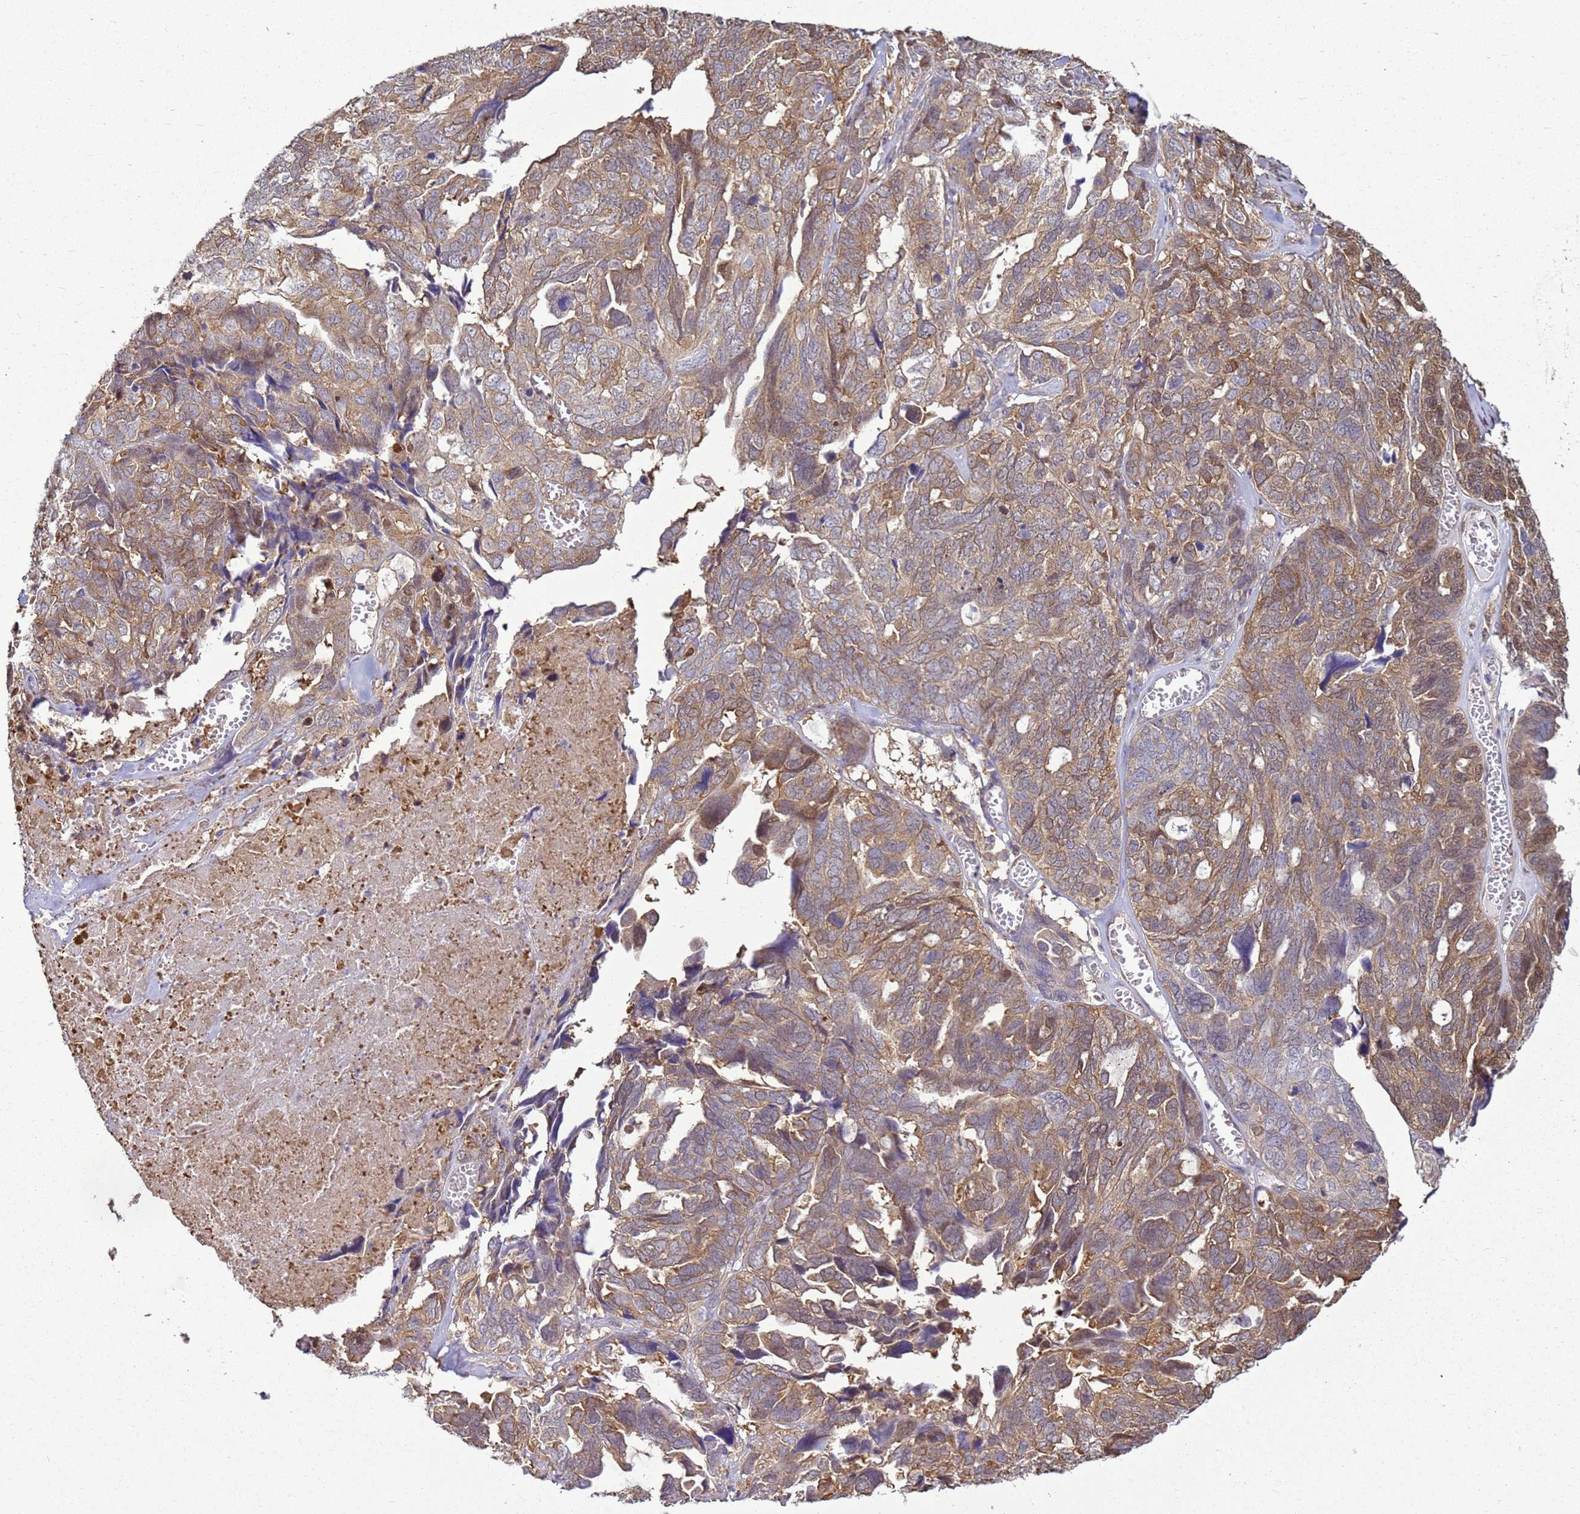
{"staining": {"intensity": "moderate", "quantity": ">75%", "location": "cytoplasmic/membranous,nuclear"}, "tissue": "ovarian cancer", "cell_type": "Tumor cells", "image_type": "cancer", "snomed": [{"axis": "morphology", "description": "Cystadenocarcinoma, serous, NOS"}, {"axis": "topography", "description": "Ovary"}], "caption": "Immunohistochemistry (IHC) (DAB (3,3'-diaminobenzidine)) staining of serous cystadenocarcinoma (ovarian) reveals moderate cytoplasmic/membranous and nuclear protein staining in about >75% of tumor cells.", "gene": "YWHAE", "patient": {"sex": "female", "age": 79}}